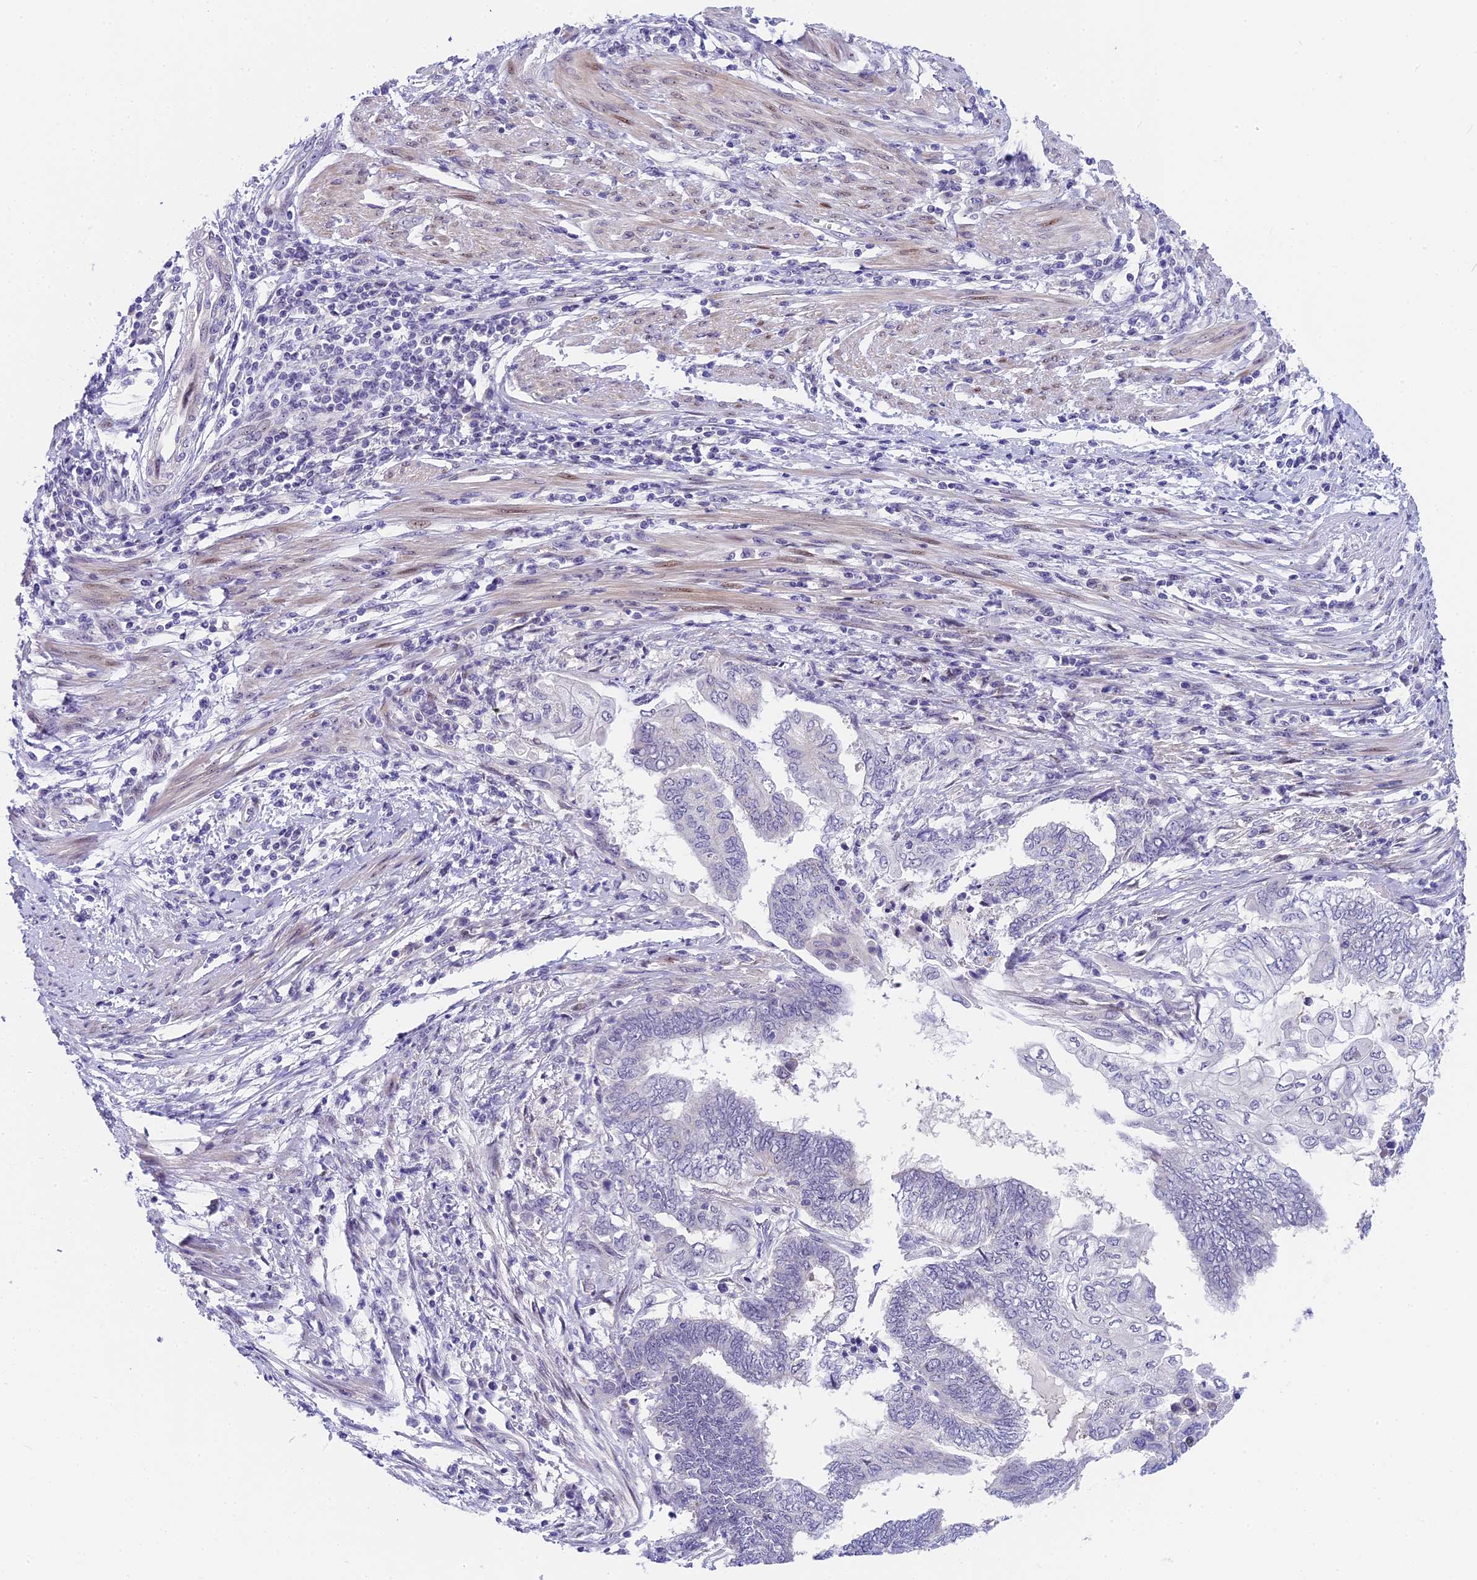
{"staining": {"intensity": "negative", "quantity": "none", "location": "none"}, "tissue": "endometrial cancer", "cell_type": "Tumor cells", "image_type": "cancer", "snomed": [{"axis": "morphology", "description": "Adenocarcinoma, NOS"}, {"axis": "topography", "description": "Uterus"}, {"axis": "topography", "description": "Endometrium"}], "caption": "Human adenocarcinoma (endometrial) stained for a protein using immunohistochemistry (IHC) displays no positivity in tumor cells.", "gene": "MIDN", "patient": {"sex": "female", "age": 70}}